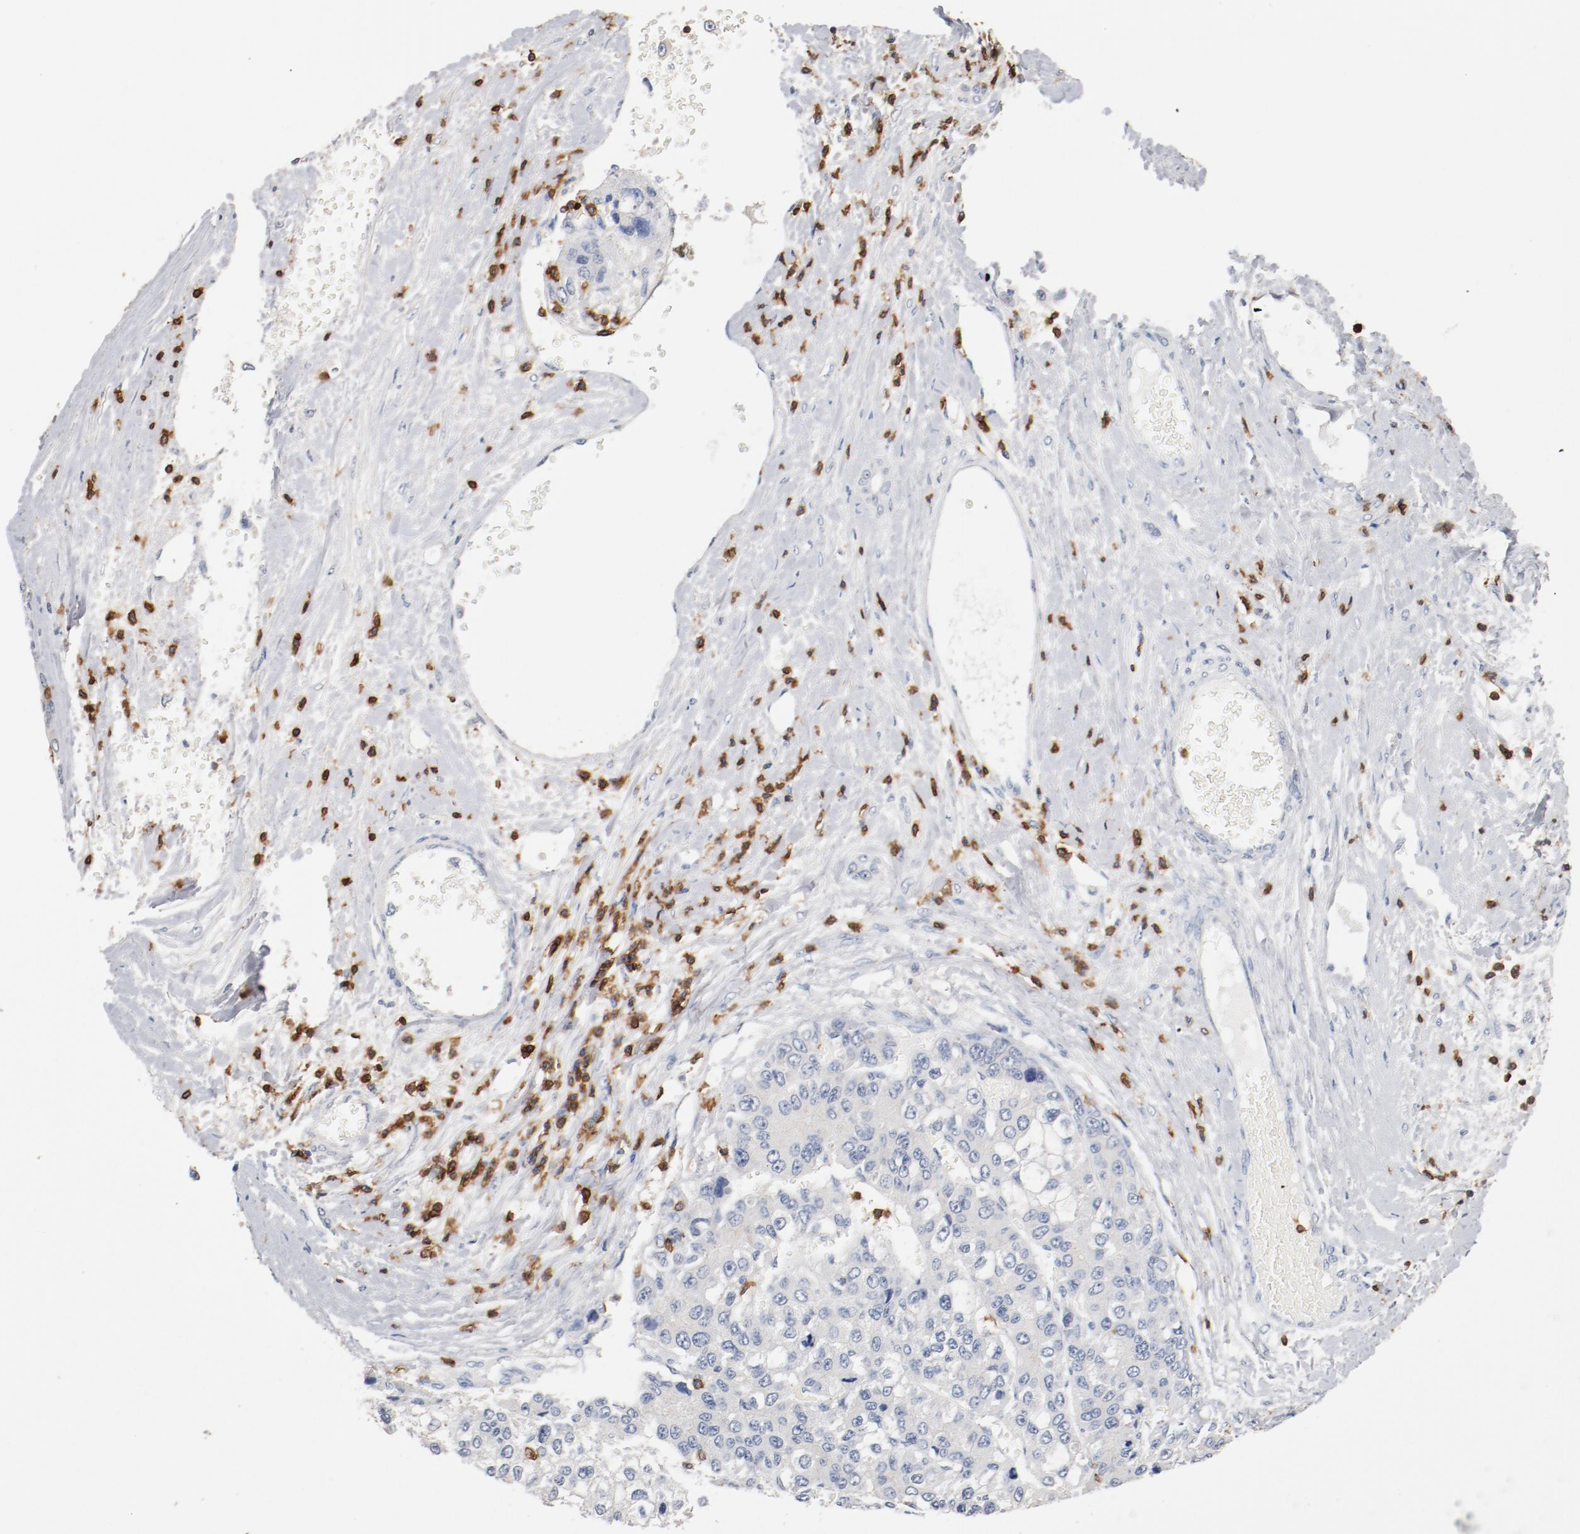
{"staining": {"intensity": "negative", "quantity": "none", "location": "none"}, "tissue": "liver cancer", "cell_type": "Tumor cells", "image_type": "cancer", "snomed": [{"axis": "morphology", "description": "Carcinoma, Hepatocellular, NOS"}, {"axis": "topography", "description": "Liver"}], "caption": "Immunohistochemistry photomicrograph of human hepatocellular carcinoma (liver) stained for a protein (brown), which shows no positivity in tumor cells. (Immunohistochemistry, brightfield microscopy, high magnification).", "gene": "CD247", "patient": {"sex": "female", "age": 66}}